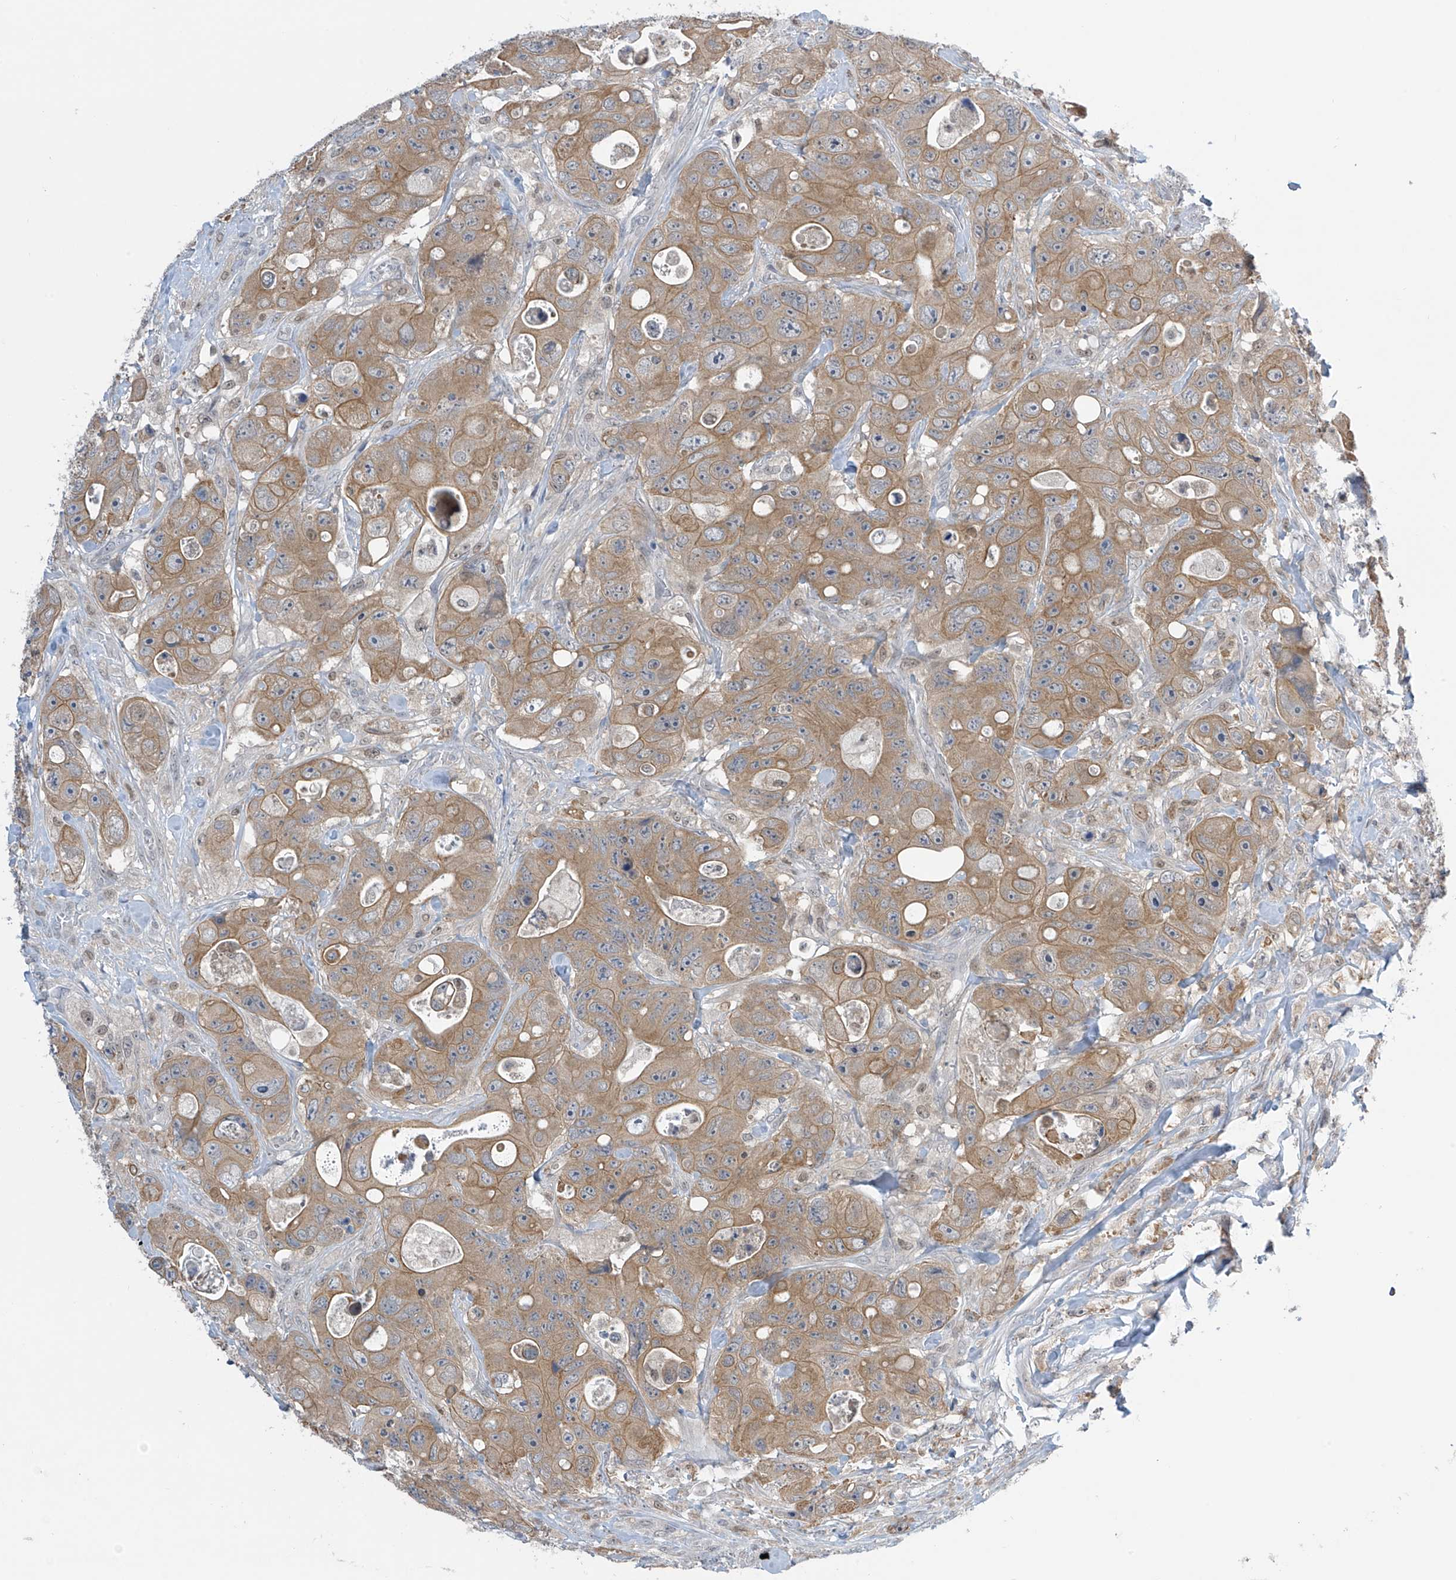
{"staining": {"intensity": "moderate", "quantity": ">75%", "location": "cytoplasmic/membranous"}, "tissue": "colorectal cancer", "cell_type": "Tumor cells", "image_type": "cancer", "snomed": [{"axis": "morphology", "description": "Adenocarcinoma, NOS"}, {"axis": "topography", "description": "Colon"}], "caption": "Human colorectal cancer stained with a brown dye exhibits moderate cytoplasmic/membranous positive staining in approximately >75% of tumor cells.", "gene": "APLF", "patient": {"sex": "female", "age": 46}}